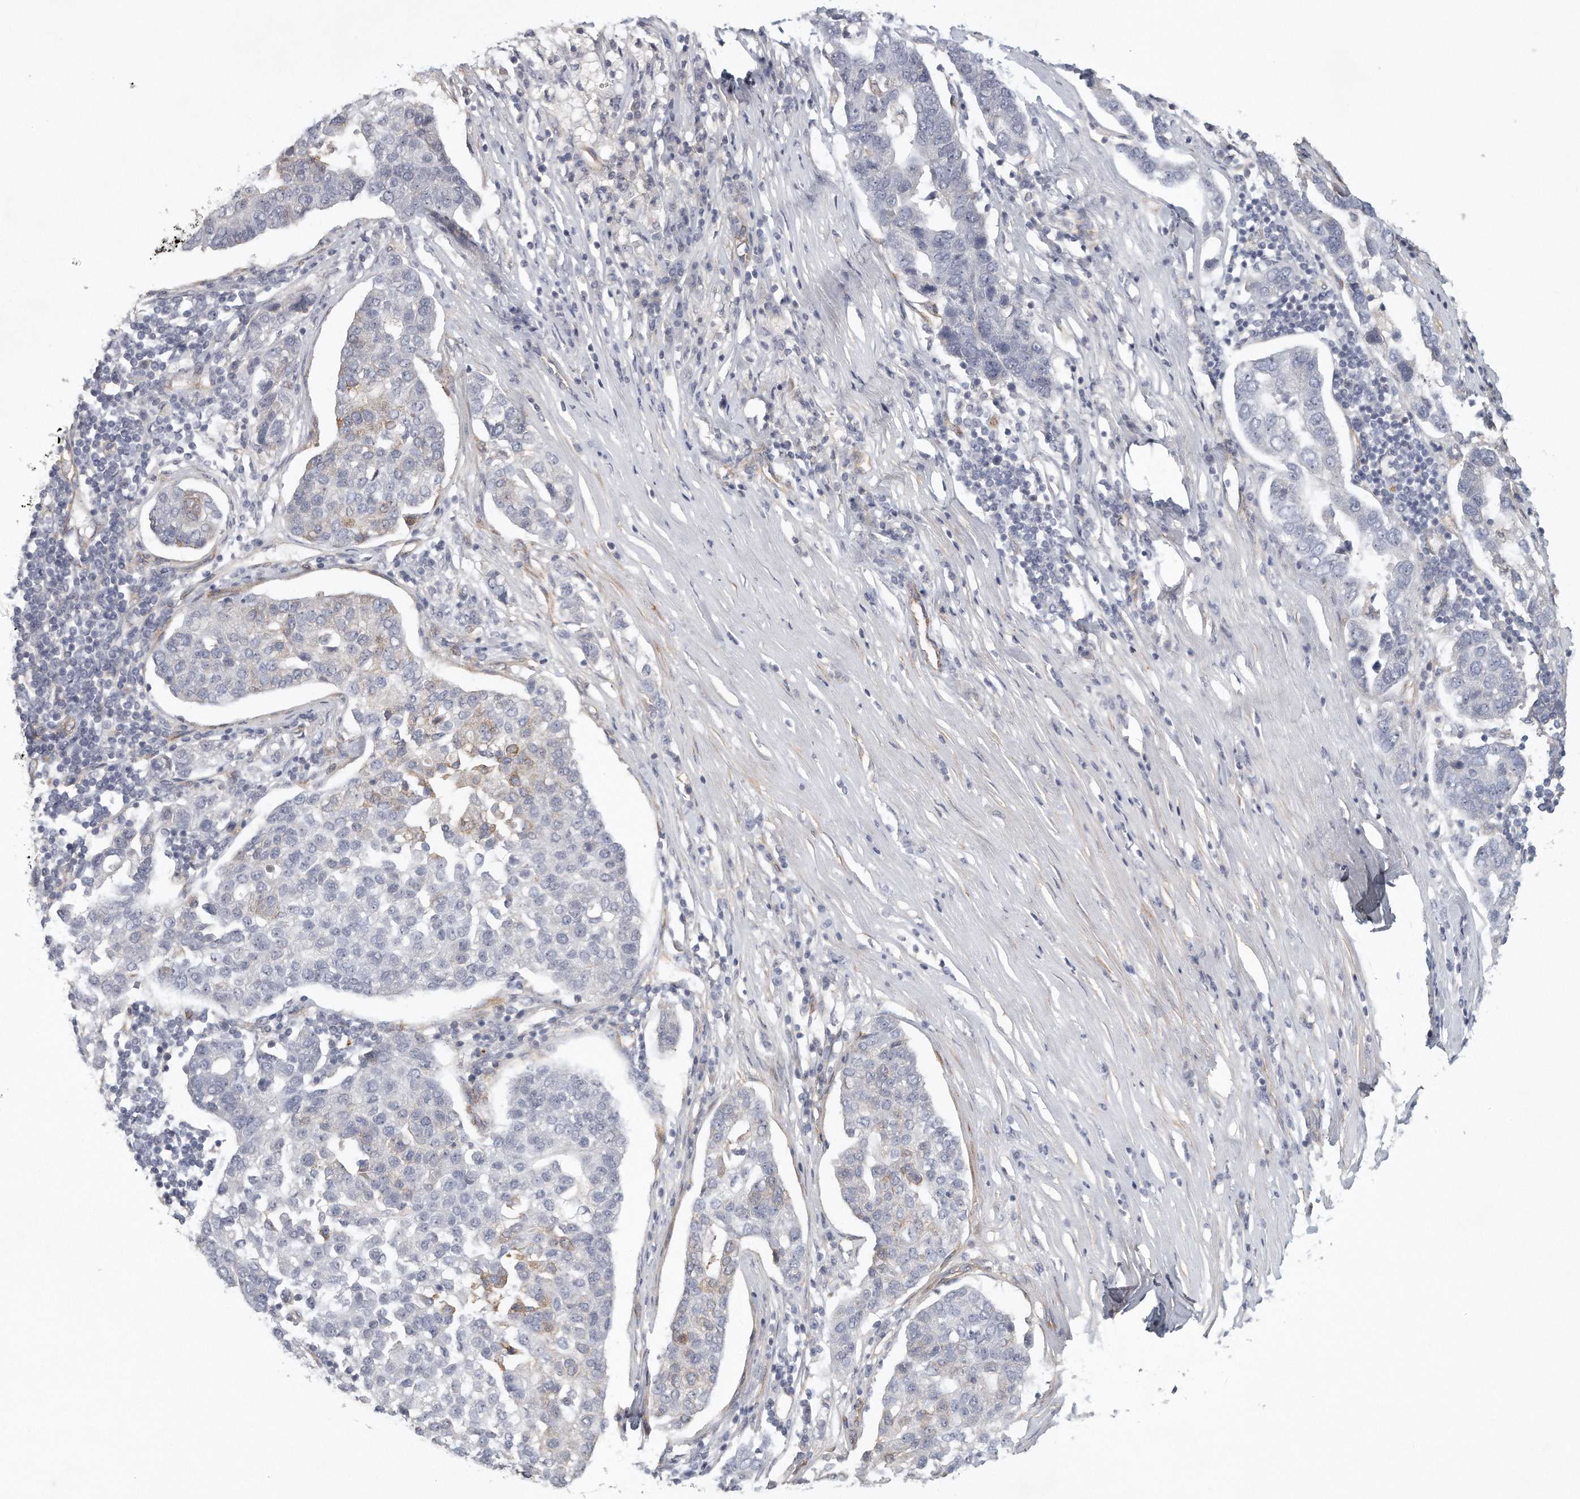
{"staining": {"intensity": "negative", "quantity": "none", "location": "none"}, "tissue": "pancreatic cancer", "cell_type": "Tumor cells", "image_type": "cancer", "snomed": [{"axis": "morphology", "description": "Adenocarcinoma, NOS"}, {"axis": "topography", "description": "Pancreas"}], "caption": "Immunohistochemistry histopathology image of human adenocarcinoma (pancreatic) stained for a protein (brown), which displays no staining in tumor cells.", "gene": "MTERF4", "patient": {"sex": "female", "age": 61}}